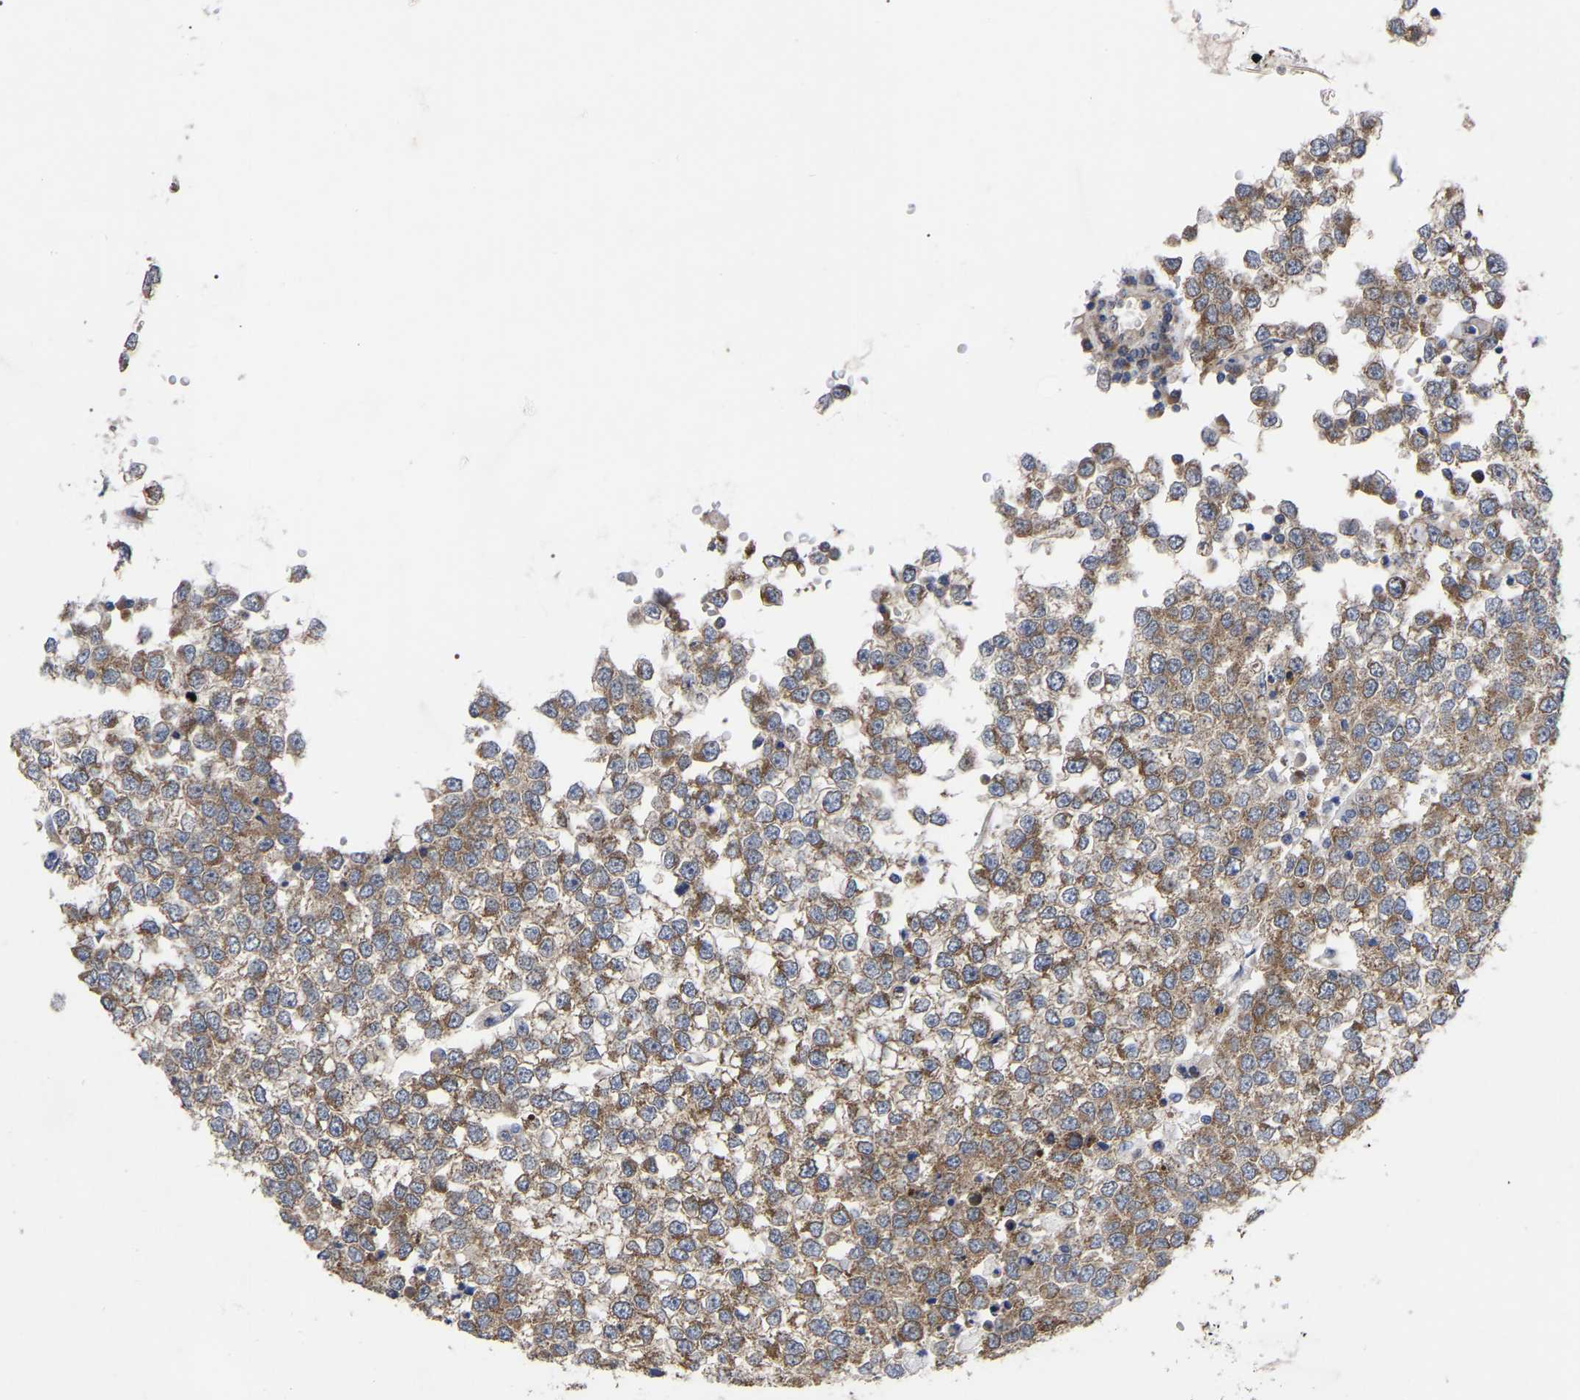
{"staining": {"intensity": "moderate", "quantity": ">75%", "location": "cytoplasmic/membranous"}, "tissue": "testis cancer", "cell_type": "Tumor cells", "image_type": "cancer", "snomed": [{"axis": "morphology", "description": "Seminoma, NOS"}, {"axis": "topography", "description": "Testis"}], "caption": "Immunohistochemistry (IHC) (DAB (3,3'-diaminobenzidine)) staining of testis cancer exhibits moderate cytoplasmic/membranous protein expression in approximately >75% of tumor cells.", "gene": "TCP1", "patient": {"sex": "male", "age": 65}}